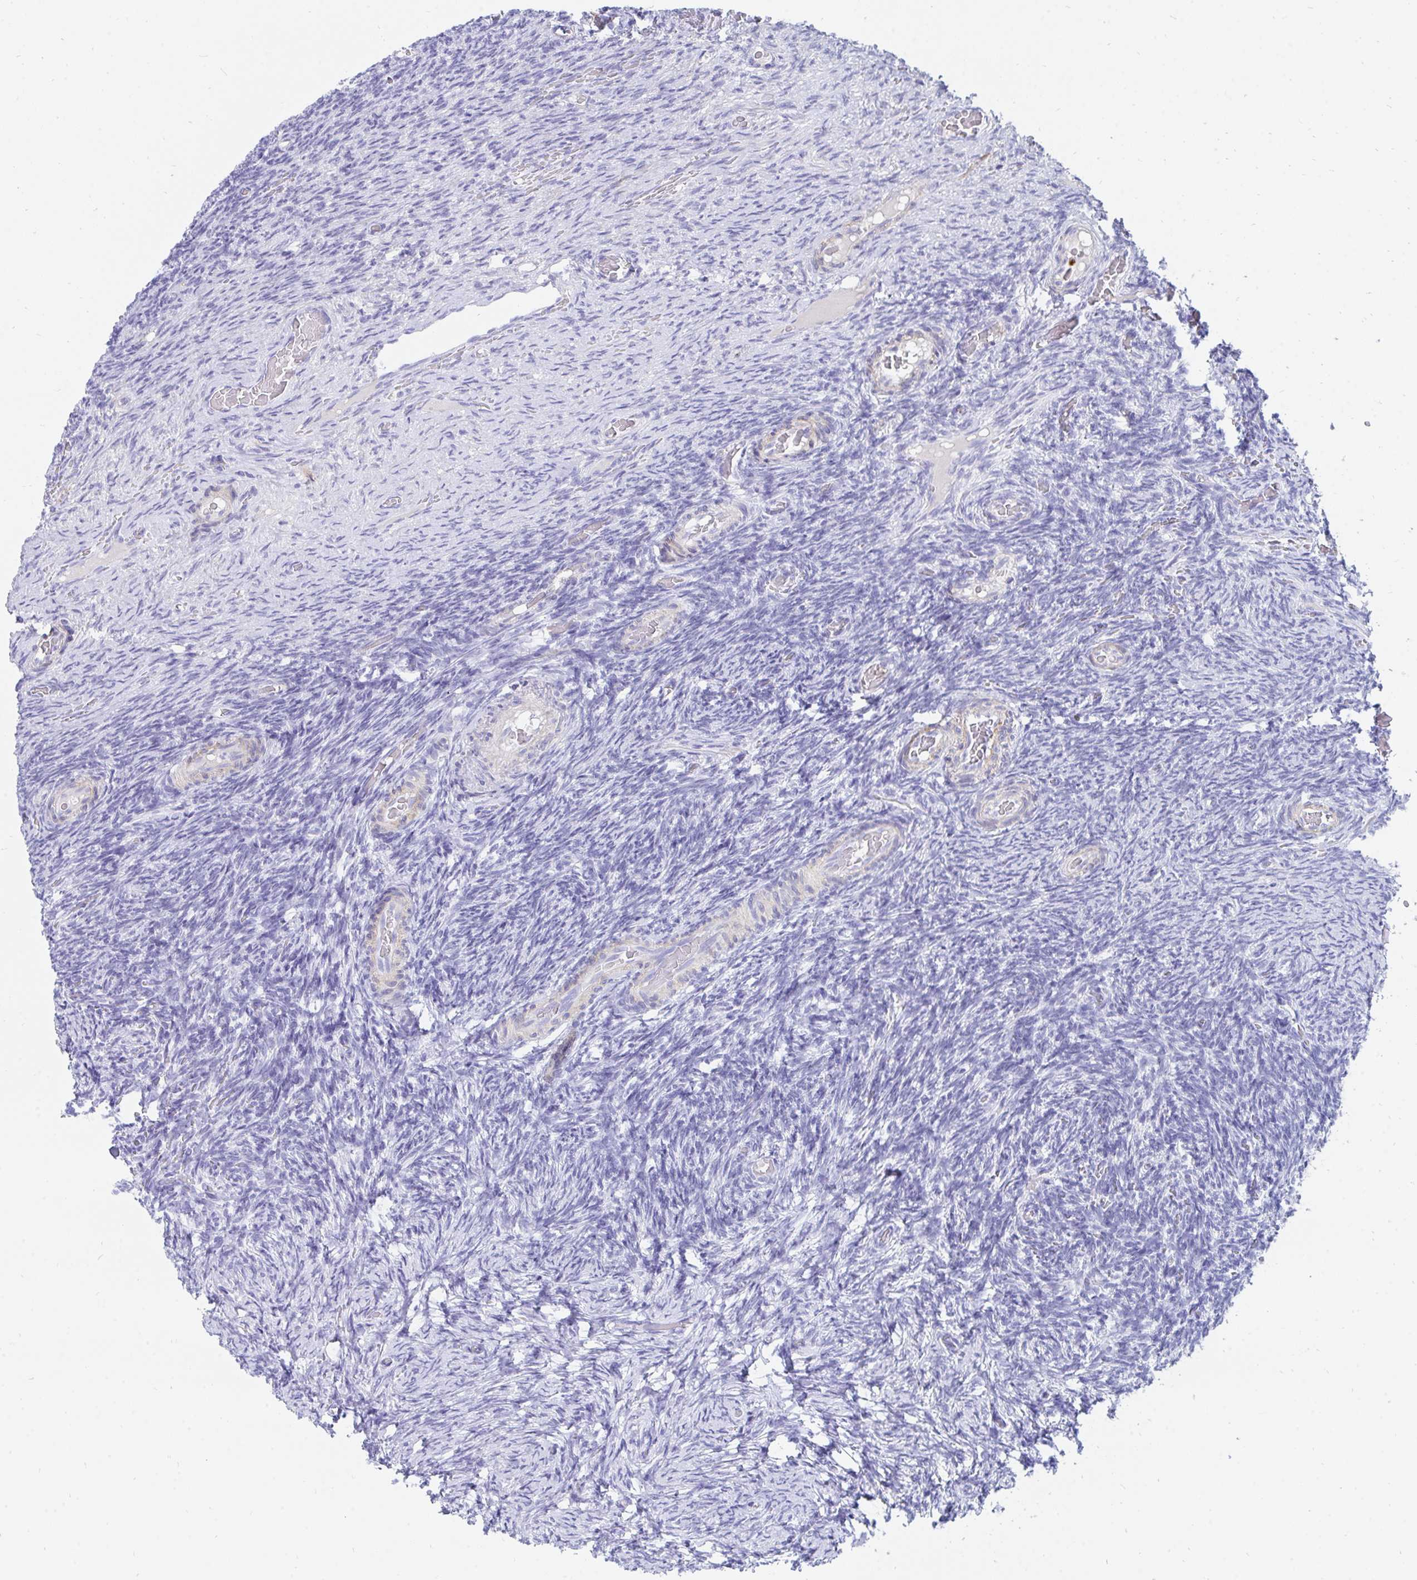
{"staining": {"intensity": "negative", "quantity": "none", "location": "none"}, "tissue": "ovary", "cell_type": "Follicle cells", "image_type": "normal", "snomed": [{"axis": "morphology", "description": "Normal tissue, NOS"}, {"axis": "topography", "description": "Ovary"}], "caption": "This is an immunohistochemistry photomicrograph of unremarkable human ovary. There is no positivity in follicle cells.", "gene": "CD7", "patient": {"sex": "female", "age": 34}}